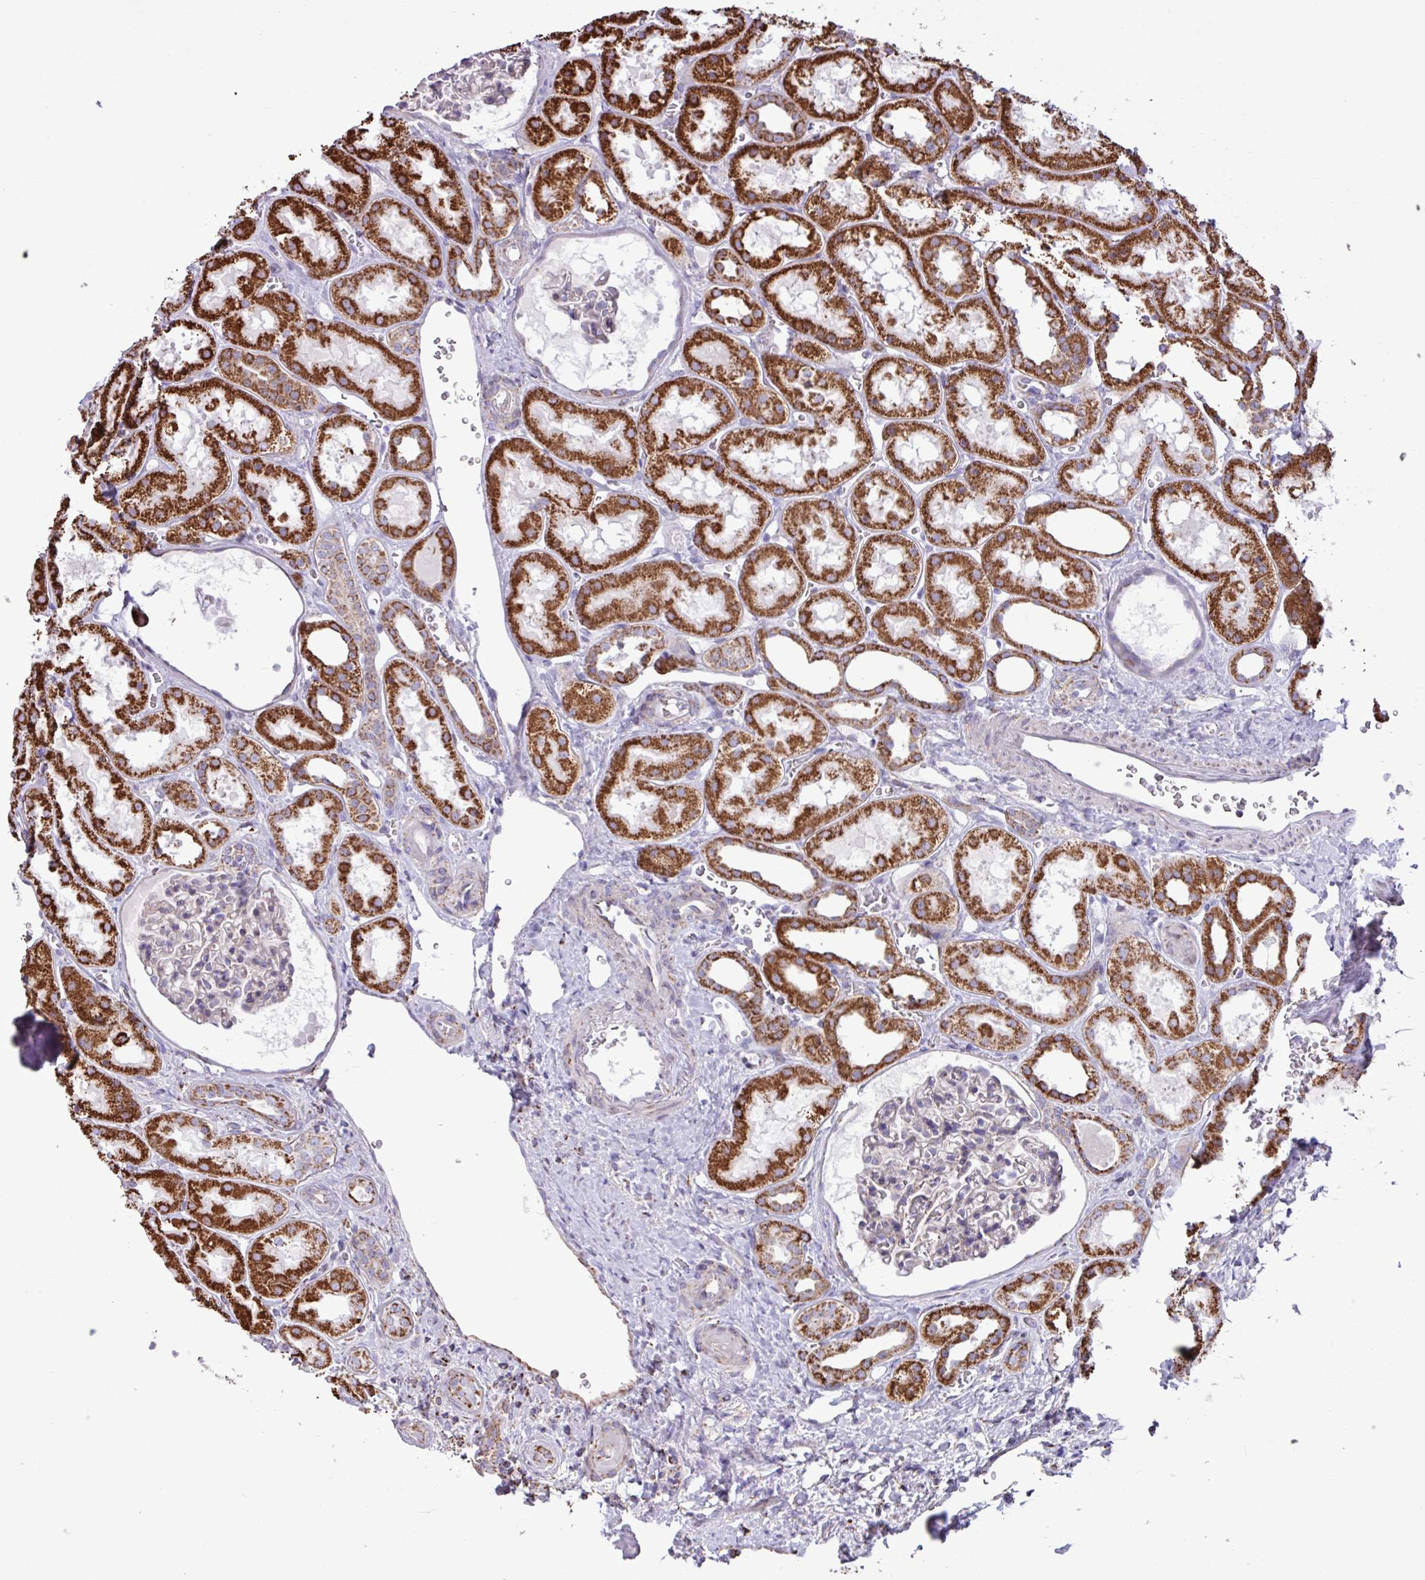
{"staining": {"intensity": "moderate", "quantity": "<25%", "location": "cytoplasmic/membranous"}, "tissue": "kidney", "cell_type": "Cells in glomeruli", "image_type": "normal", "snomed": [{"axis": "morphology", "description": "Normal tissue, NOS"}, {"axis": "topography", "description": "Kidney"}], "caption": "A photomicrograph showing moderate cytoplasmic/membranous positivity in approximately <25% of cells in glomeruli in benign kidney, as visualized by brown immunohistochemical staining.", "gene": "RTL3", "patient": {"sex": "female", "age": 41}}